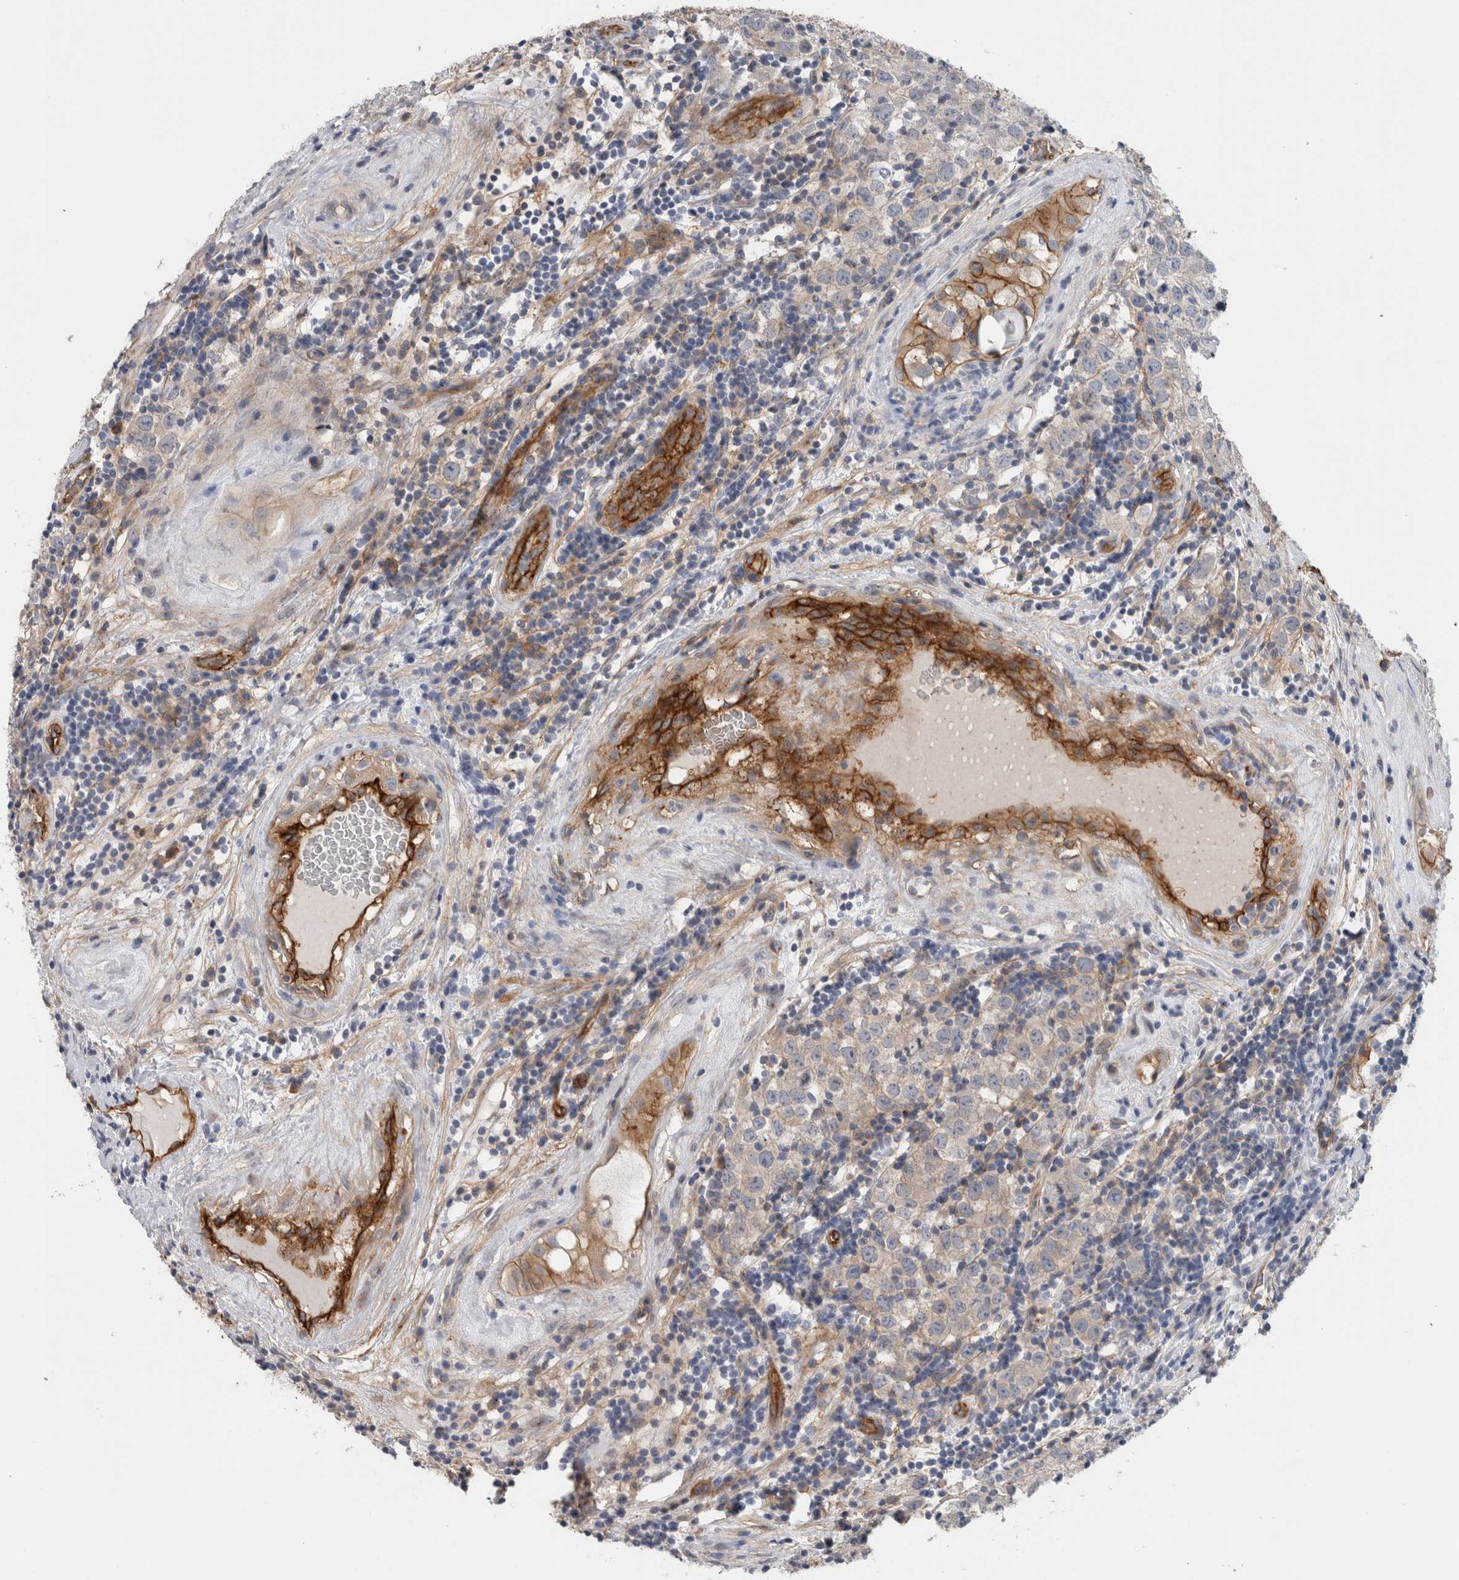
{"staining": {"intensity": "negative", "quantity": "none", "location": "none"}, "tissue": "testis cancer", "cell_type": "Tumor cells", "image_type": "cancer", "snomed": [{"axis": "morphology", "description": "Seminoma, NOS"}, {"axis": "morphology", "description": "Carcinoma, Embryonal, NOS"}, {"axis": "topography", "description": "Testis"}], "caption": "This is an immunohistochemistry (IHC) histopathology image of testis cancer. There is no expression in tumor cells.", "gene": "CD59", "patient": {"sex": "male", "age": 28}}